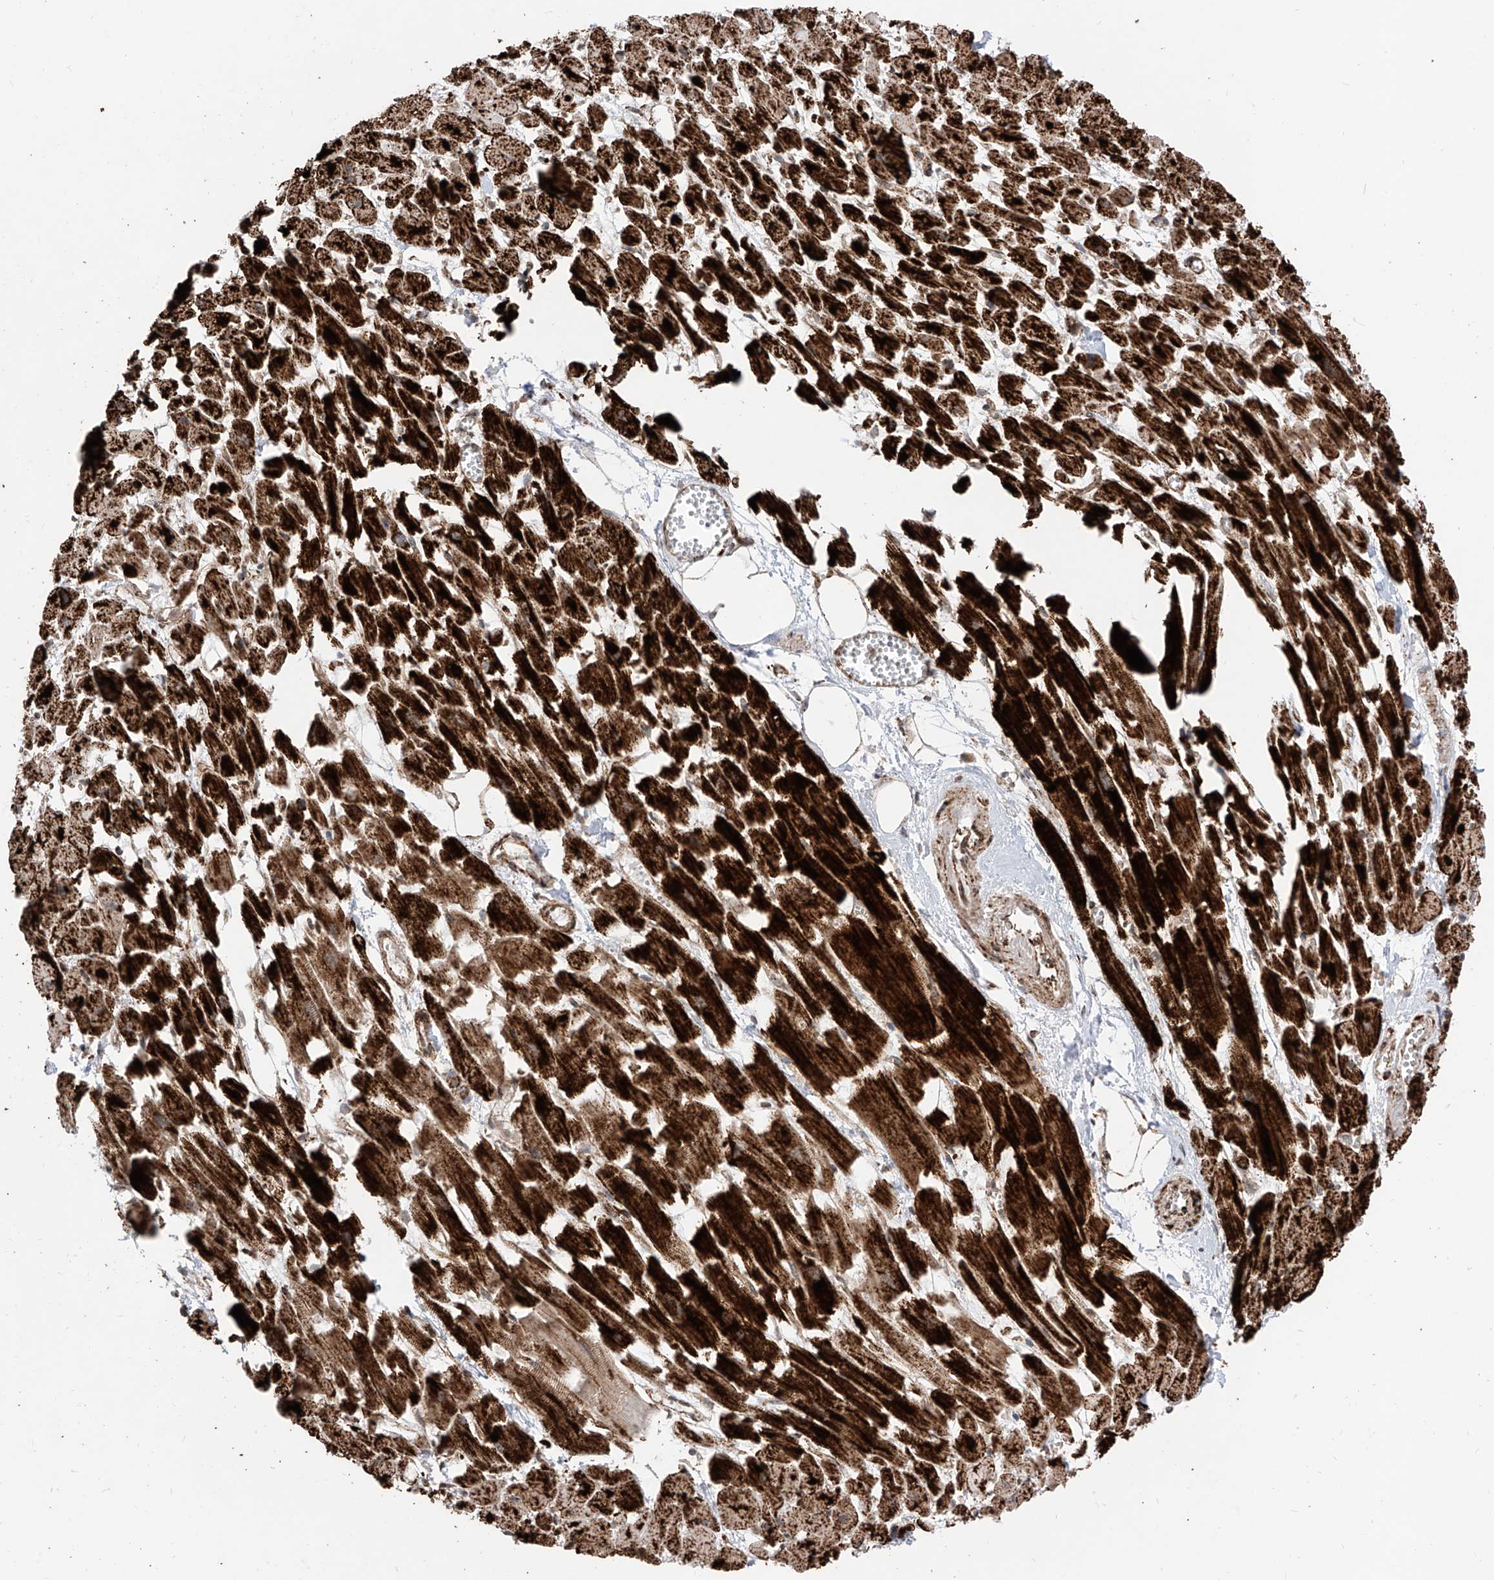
{"staining": {"intensity": "strong", "quantity": ">75%", "location": "cytoplasmic/membranous"}, "tissue": "heart muscle", "cell_type": "Cardiomyocytes", "image_type": "normal", "snomed": [{"axis": "morphology", "description": "Normal tissue, NOS"}, {"axis": "topography", "description": "Heart"}], "caption": "Immunohistochemical staining of benign heart muscle shows >75% levels of strong cytoplasmic/membranous protein expression in about >75% of cardiomyocytes. (IHC, brightfield microscopy, high magnification).", "gene": "COX5B", "patient": {"sex": "female", "age": 64}}